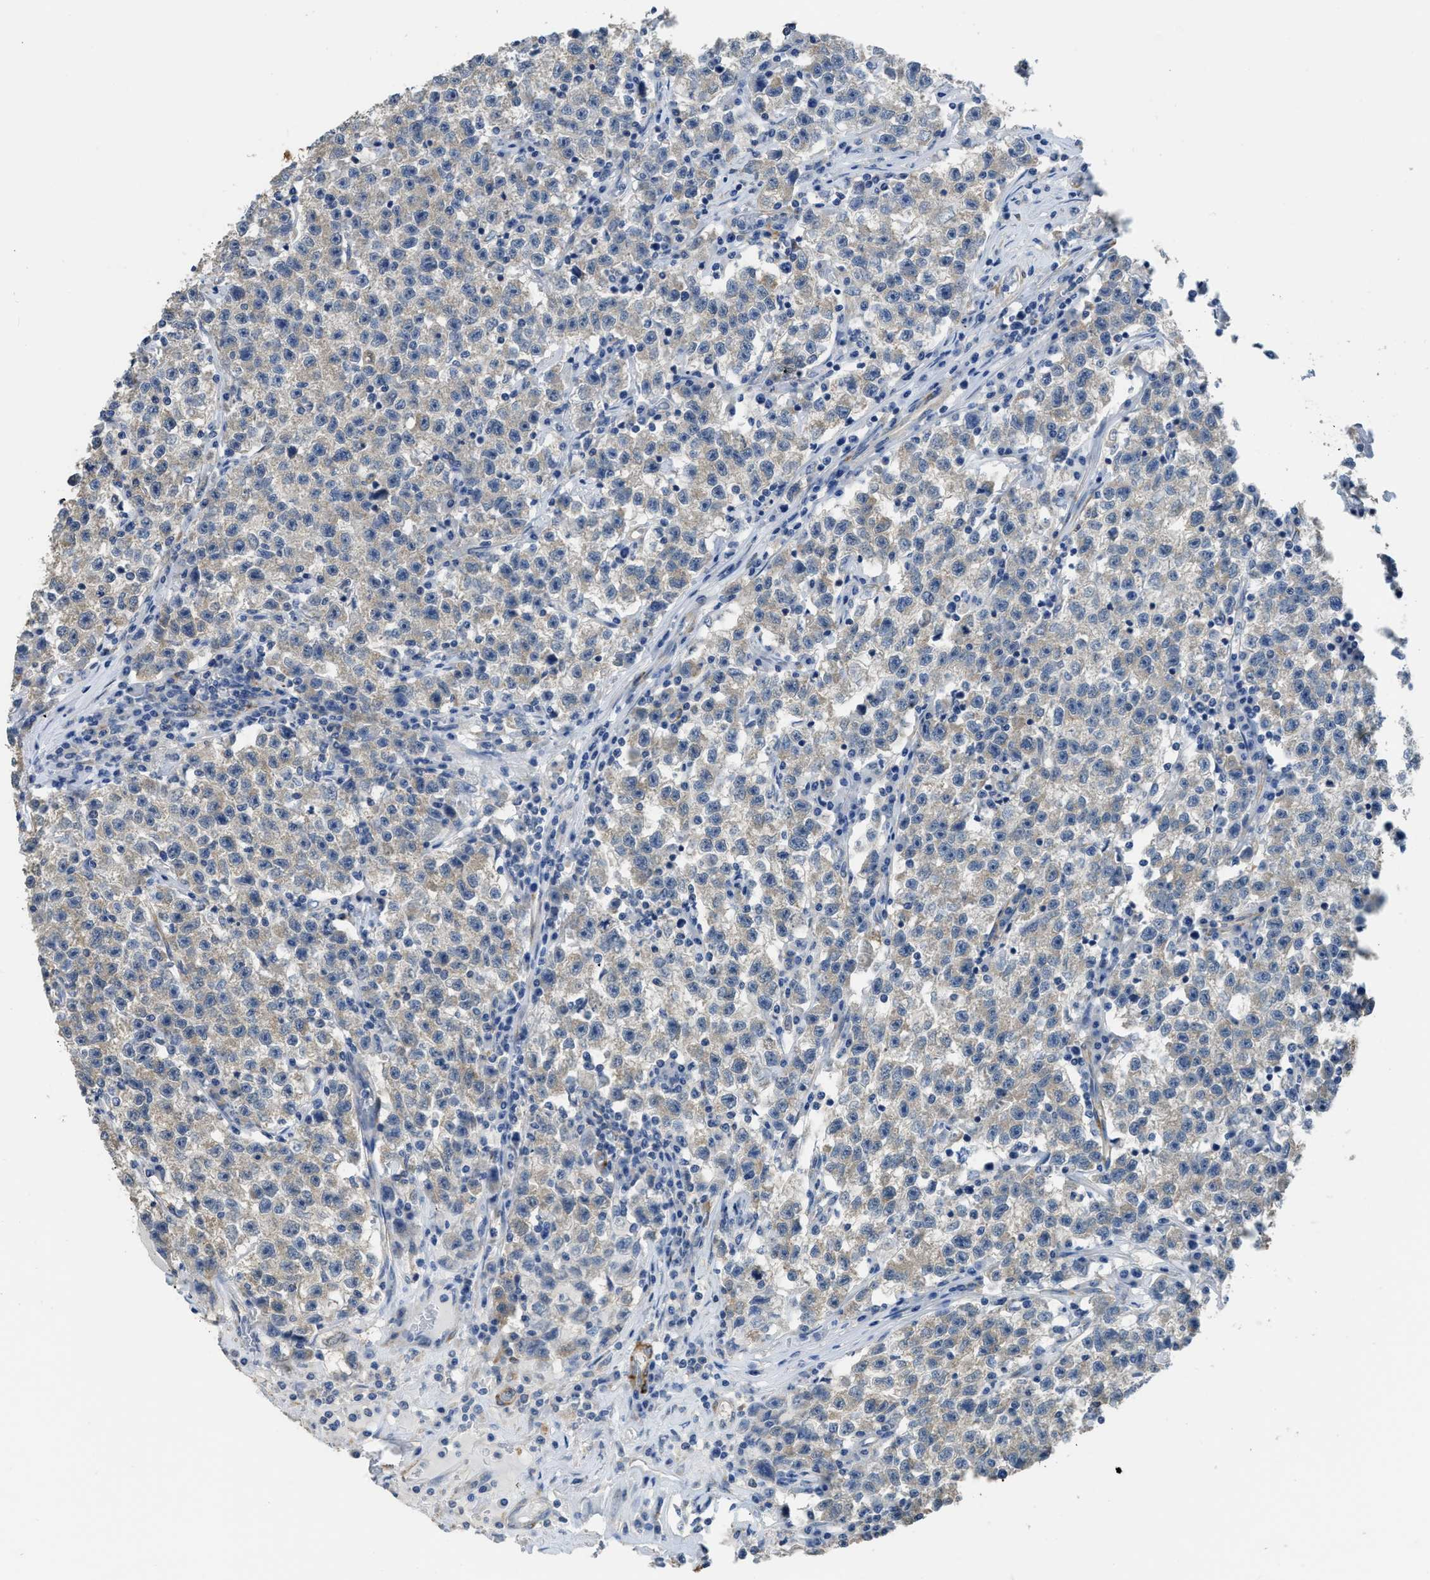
{"staining": {"intensity": "negative", "quantity": "none", "location": "none"}, "tissue": "testis cancer", "cell_type": "Tumor cells", "image_type": "cancer", "snomed": [{"axis": "morphology", "description": "Seminoma, NOS"}, {"axis": "topography", "description": "Testis"}], "caption": "IHC micrograph of human testis cancer stained for a protein (brown), which reveals no expression in tumor cells.", "gene": "ZSWIM5", "patient": {"sex": "male", "age": 22}}